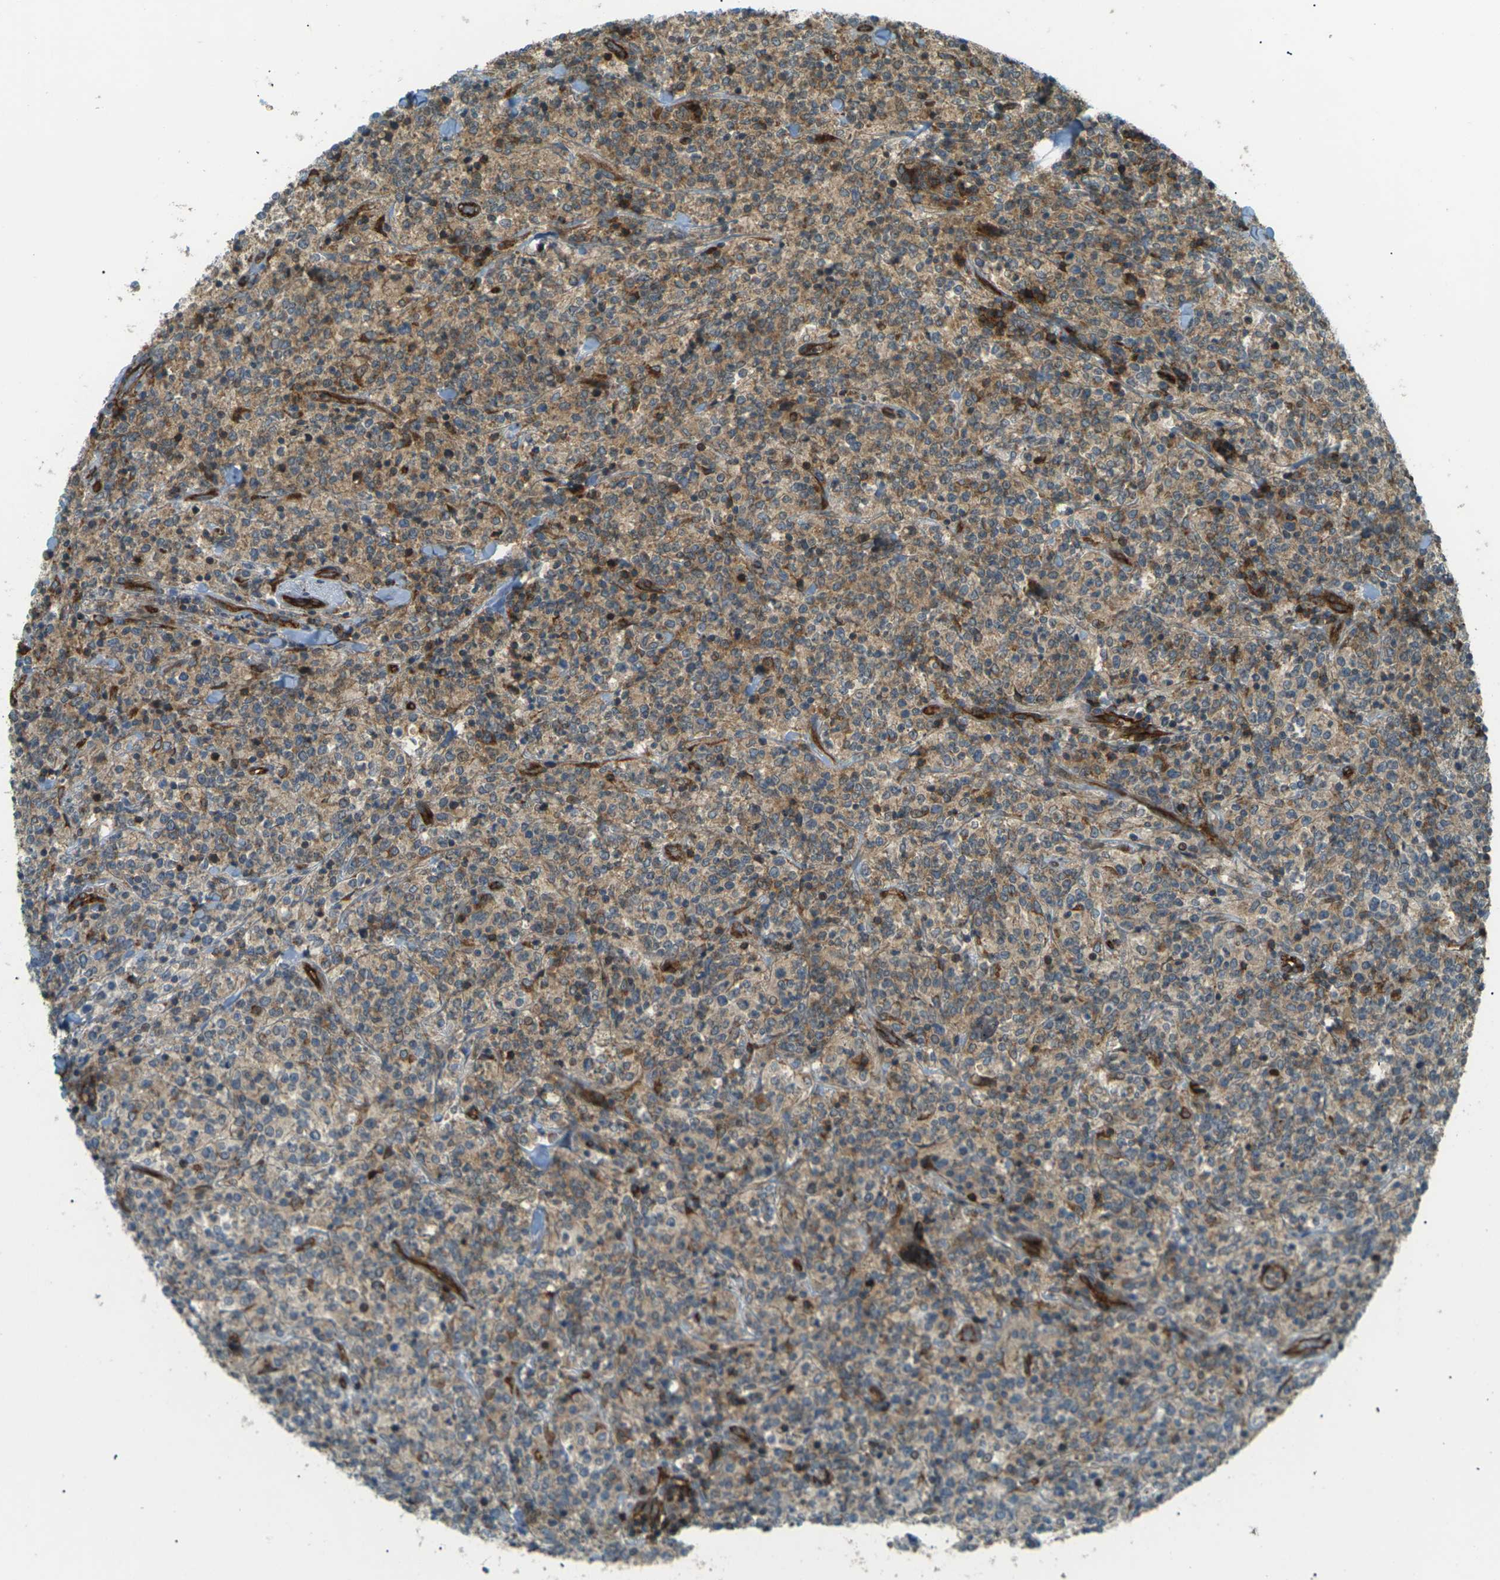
{"staining": {"intensity": "moderate", "quantity": "<25%", "location": "cytoplasmic/membranous"}, "tissue": "lymphoma", "cell_type": "Tumor cells", "image_type": "cancer", "snomed": [{"axis": "morphology", "description": "Malignant lymphoma, non-Hodgkin's type, High grade"}, {"axis": "topography", "description": "Soft tissue"}], "caption": "Lymphoma stained with immunohistochemistry shows moderate cytoplasmic/membranous positivity in about <25% of tumor cells.", "gene": "S1PR1", "patient": {"sex": "male", "age": 18}}